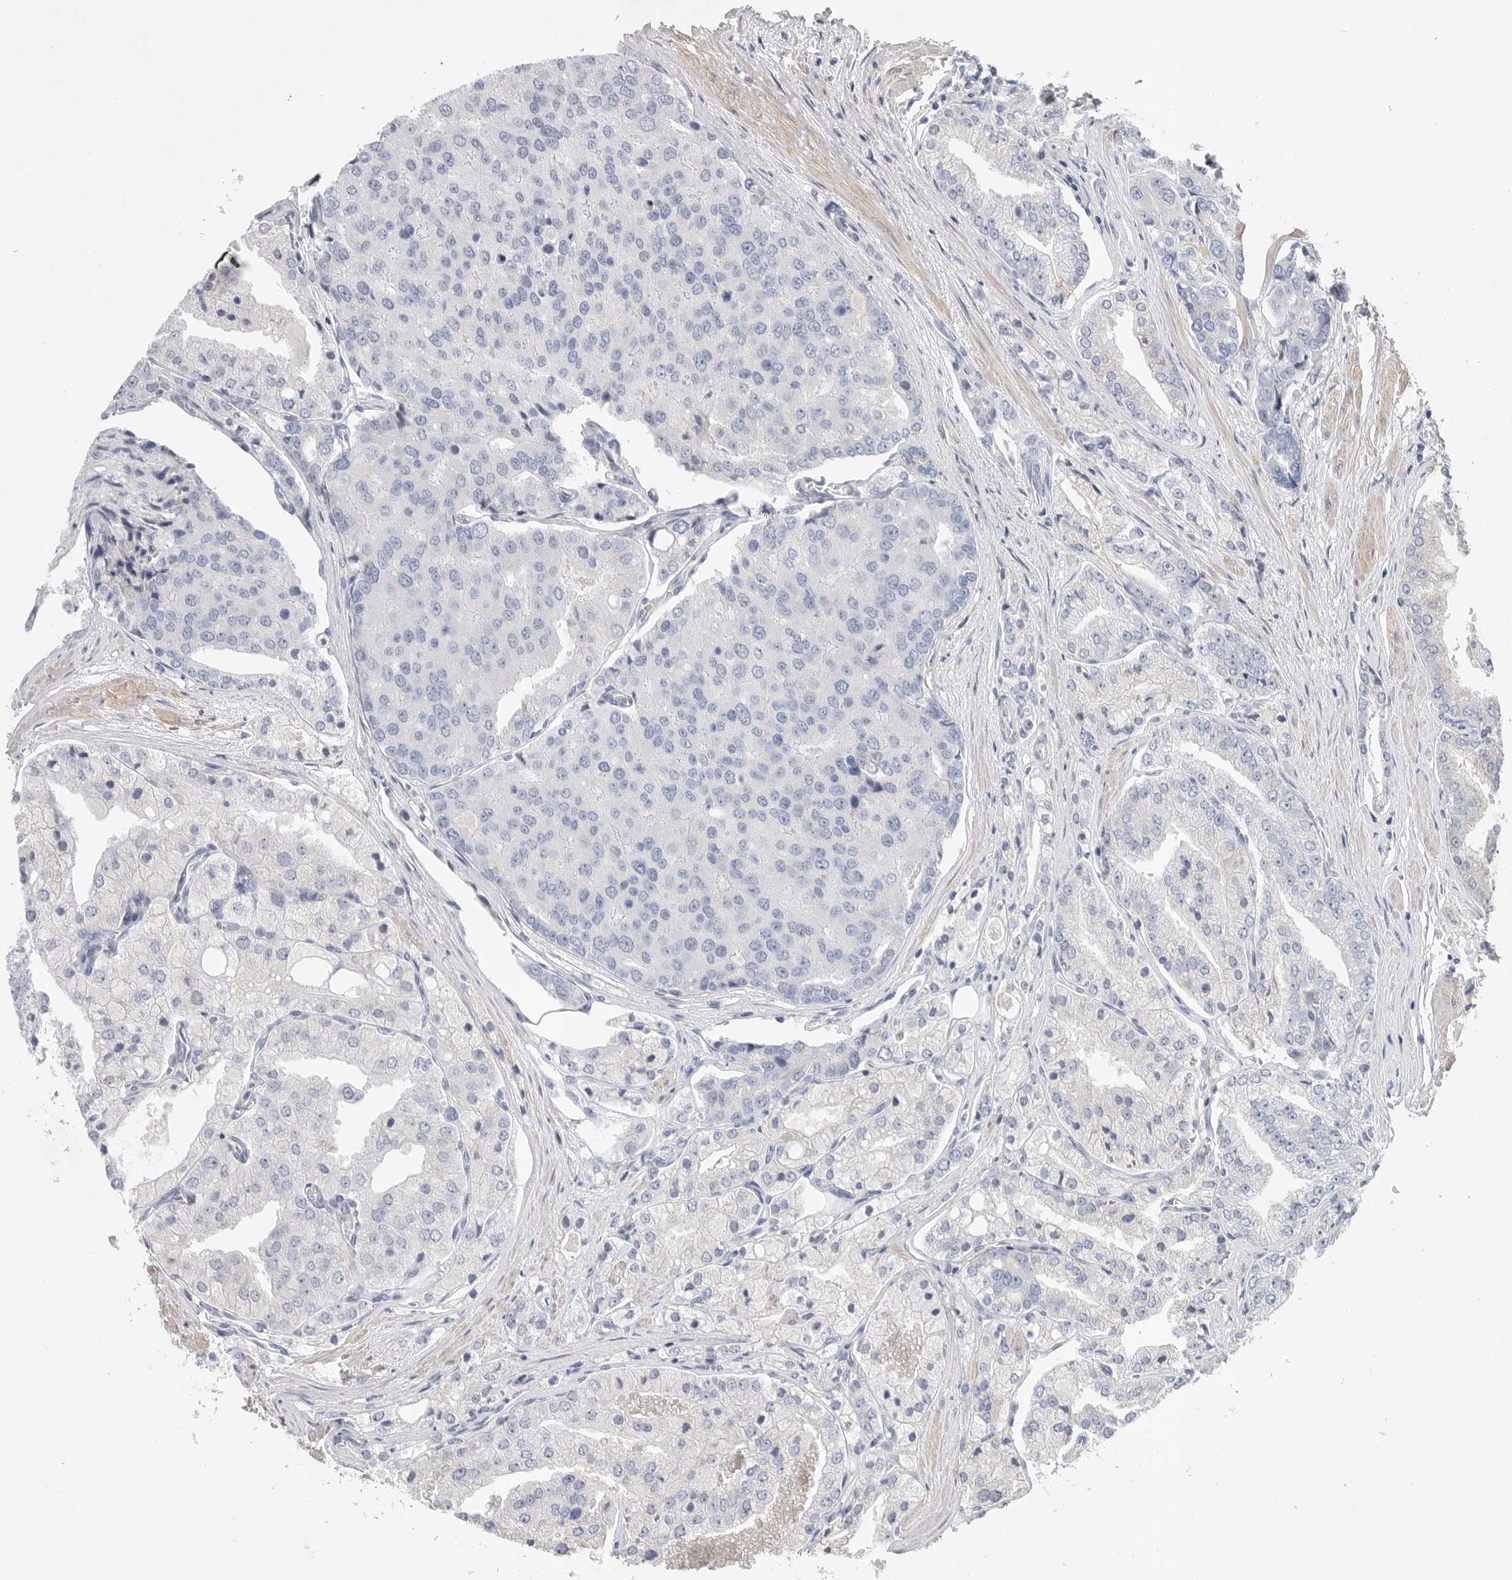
{"staining": {"intensity": "negative", "quantity": "none", "location": "none"}, "tissue": "prostate cancer", "cell_type": "Tumor cells", "image_type": "cancer", "snomed": [{"axis": "morphology", "description": "Adenocarcinoma, High grade"}, {"axis": "topography", "description": "Prostate"}], "caption": "There is no significant positivity in tumor cells of prostate cancer (adenocarcinoma (high-grade)).", "gene": "CAMK2B", "patient": {"sex": "male", "age": 50}}